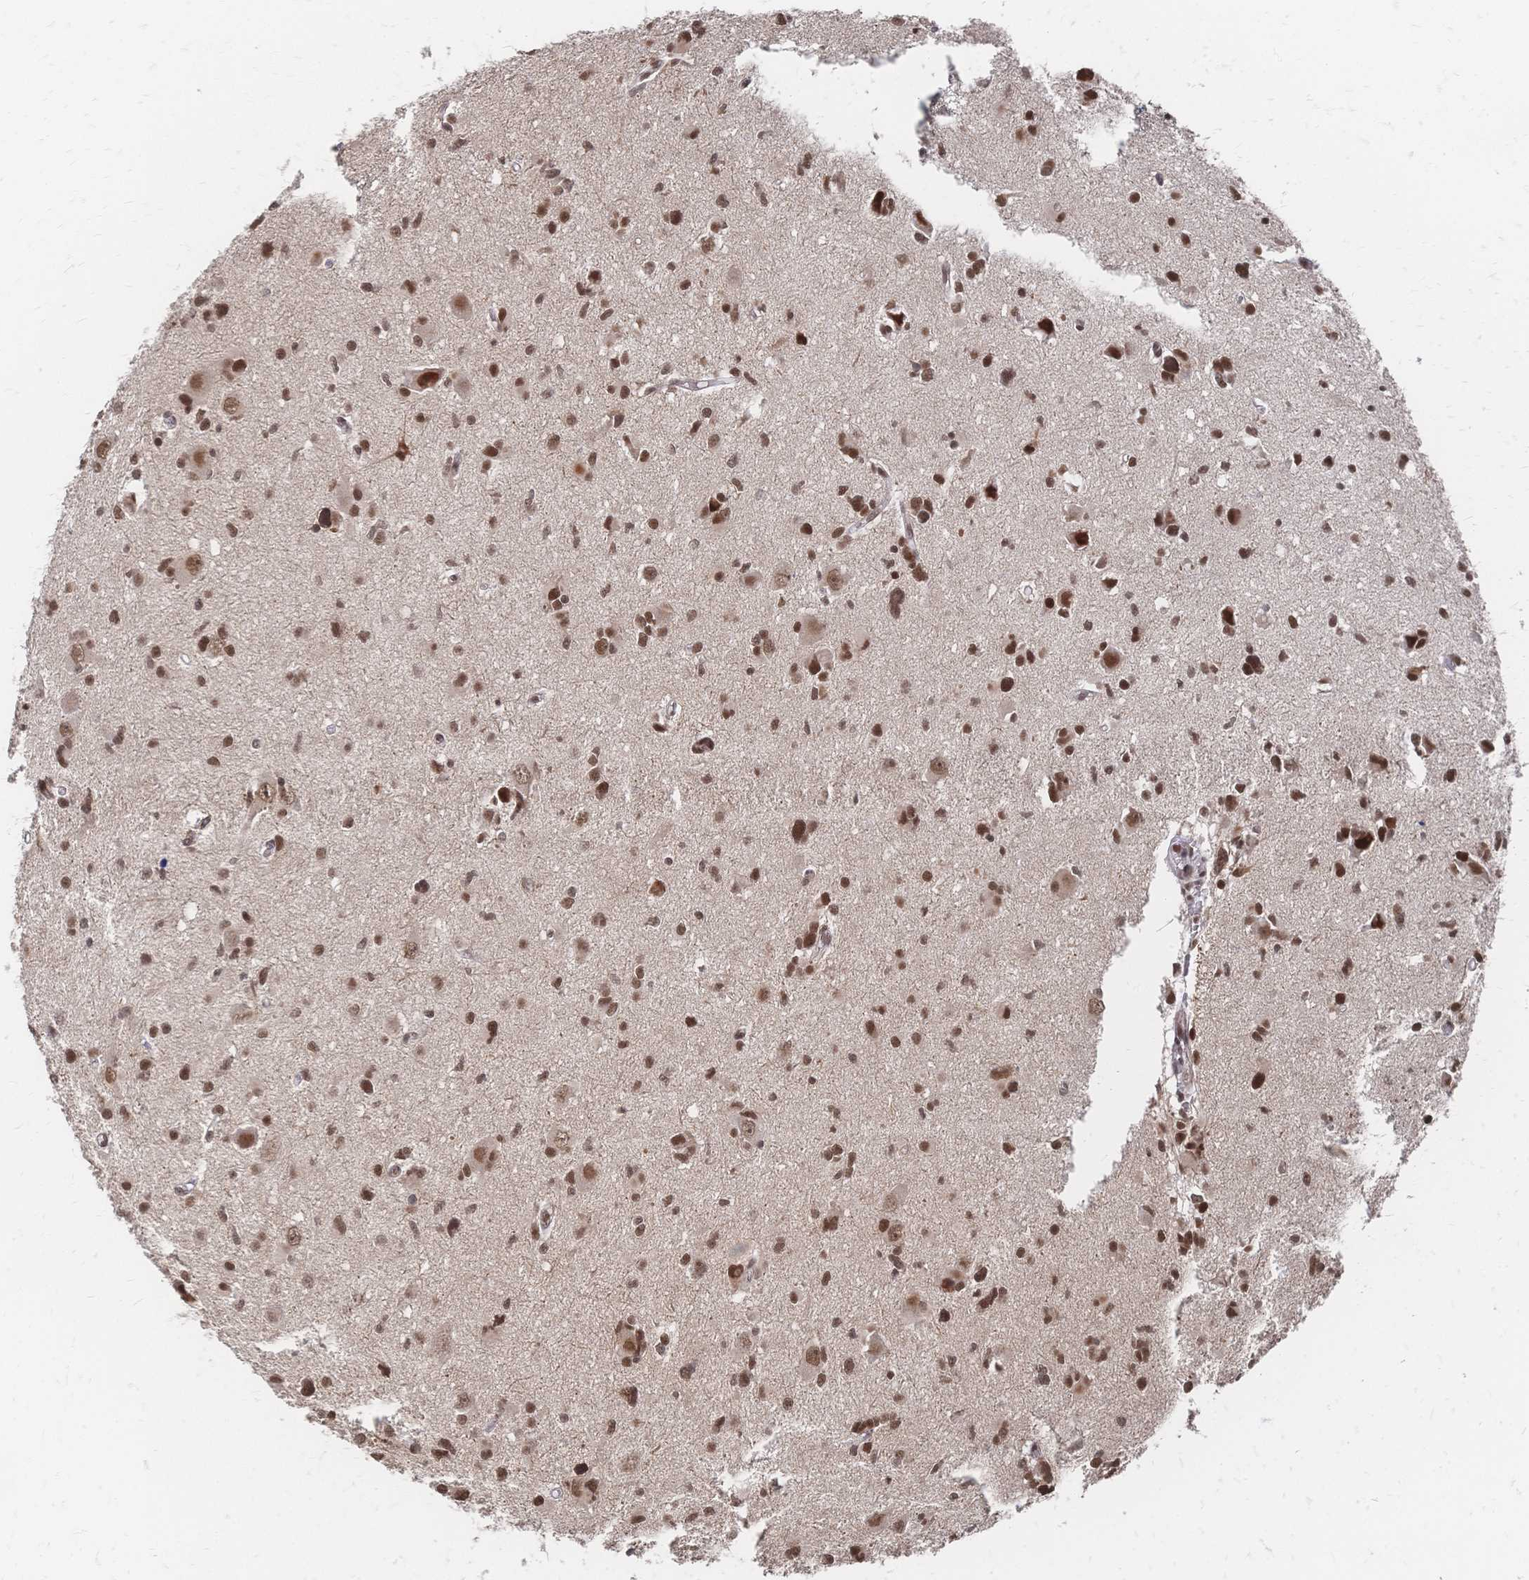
{"staining": {"intensity": "moderate", "quantity": ">75%", "location": "nuclear"}, "tissue": "glioma", "cell_type": "Tumor cells", "image_type": "cancer", "snomed": [{"axis": "morphology", "description": "Glioma, malignant, High grade"}, {"axis": "topography", "description": "Brain"}], "caption": "The micrograph exhibits immunohistochemical staining of high-grade glioma (malignant). There is moderate nuclear expression is present in approximately >75% of tumor cells. Using DAB (brown) and hematoxylin (blue) stains, captured at high magnification using brightfield microscopy.", "gene": "NELFA", "patient": {"sex": "male", "age": 23}}